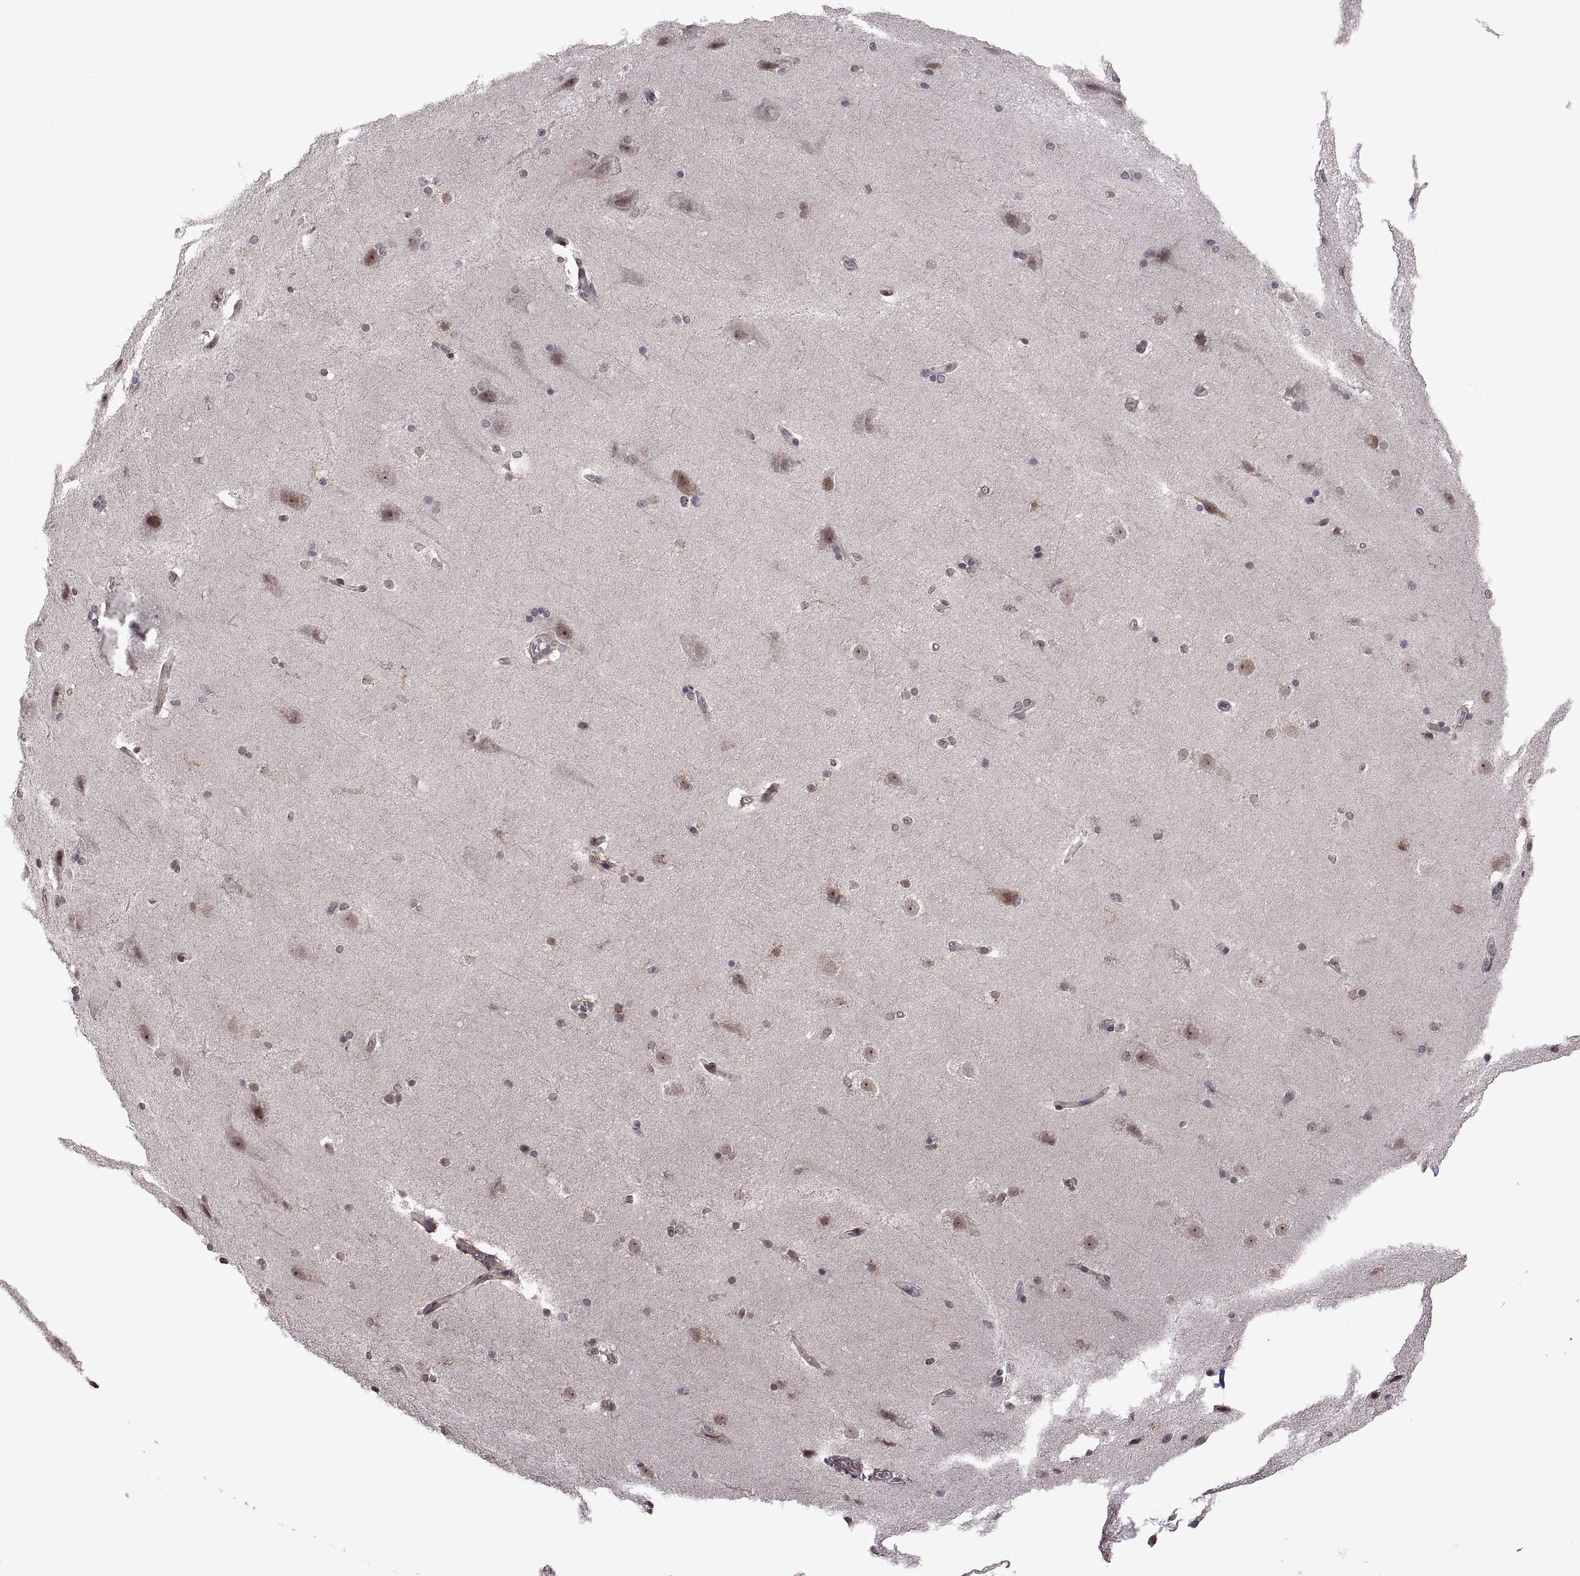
{"staining": {"intensity": "negative", "quantity": "none", "location": "none"}, "tissue": "hippocampus", "cell_type": "Glial cells", "image_type": "normal", "snomed": [{"axis": "morphology", "description": "Normal tissue, NOS"}, {"axis": "topography", "description": "Cerebral cortex"}, {"axis": "topography", "description": "Hippocampus"}], "caption": "The IHC histopathology image has no significant positivity in glial cells of hippocampus.", "gene": "ARRB1", "patient": {"sex": "female", "age": 19}}